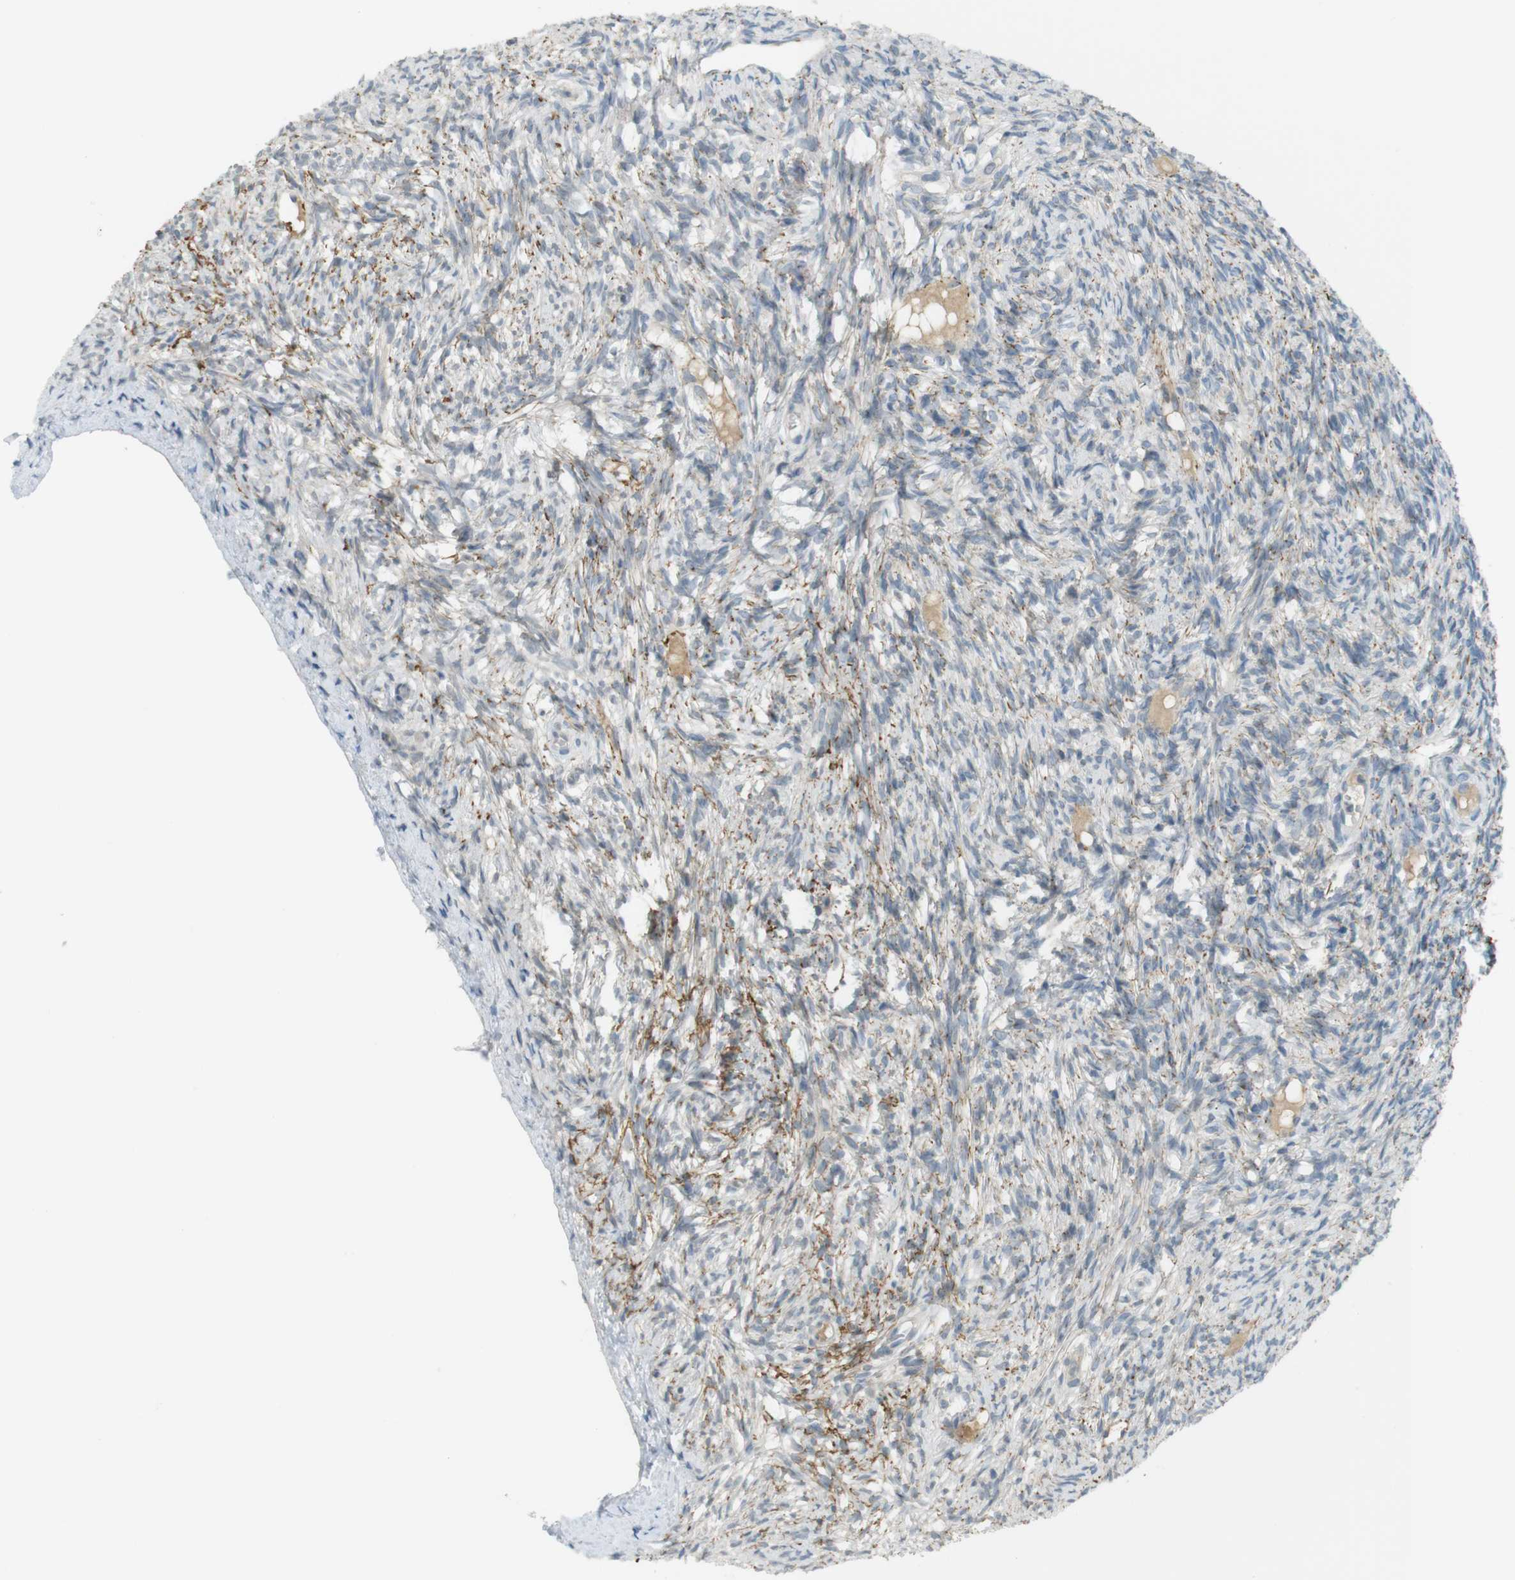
{"staining": {"intensity": "moderate", "quantity": ">75%", "location": "cytoplasmic/membranous"}, "tissue": "ovary", "cell_type": "Follicle cells", "image_type": "normal", "snomed": [{"axis": "morphology", "description": "Normal tissue, NOS"}, {"axis": "topography", "description": "Ovary"}], "caption": "This micrograph demonstrates unremarkable ovary stained with immunohistochemistry (IHC) to label a protein in brown. The cytoplasmic/membranous of follicle cells show moderate positivity for the protein. Nuclei are counter-stained blue.", "gene": "UGT8", "patient": {"sex": "female", "age": 33}}